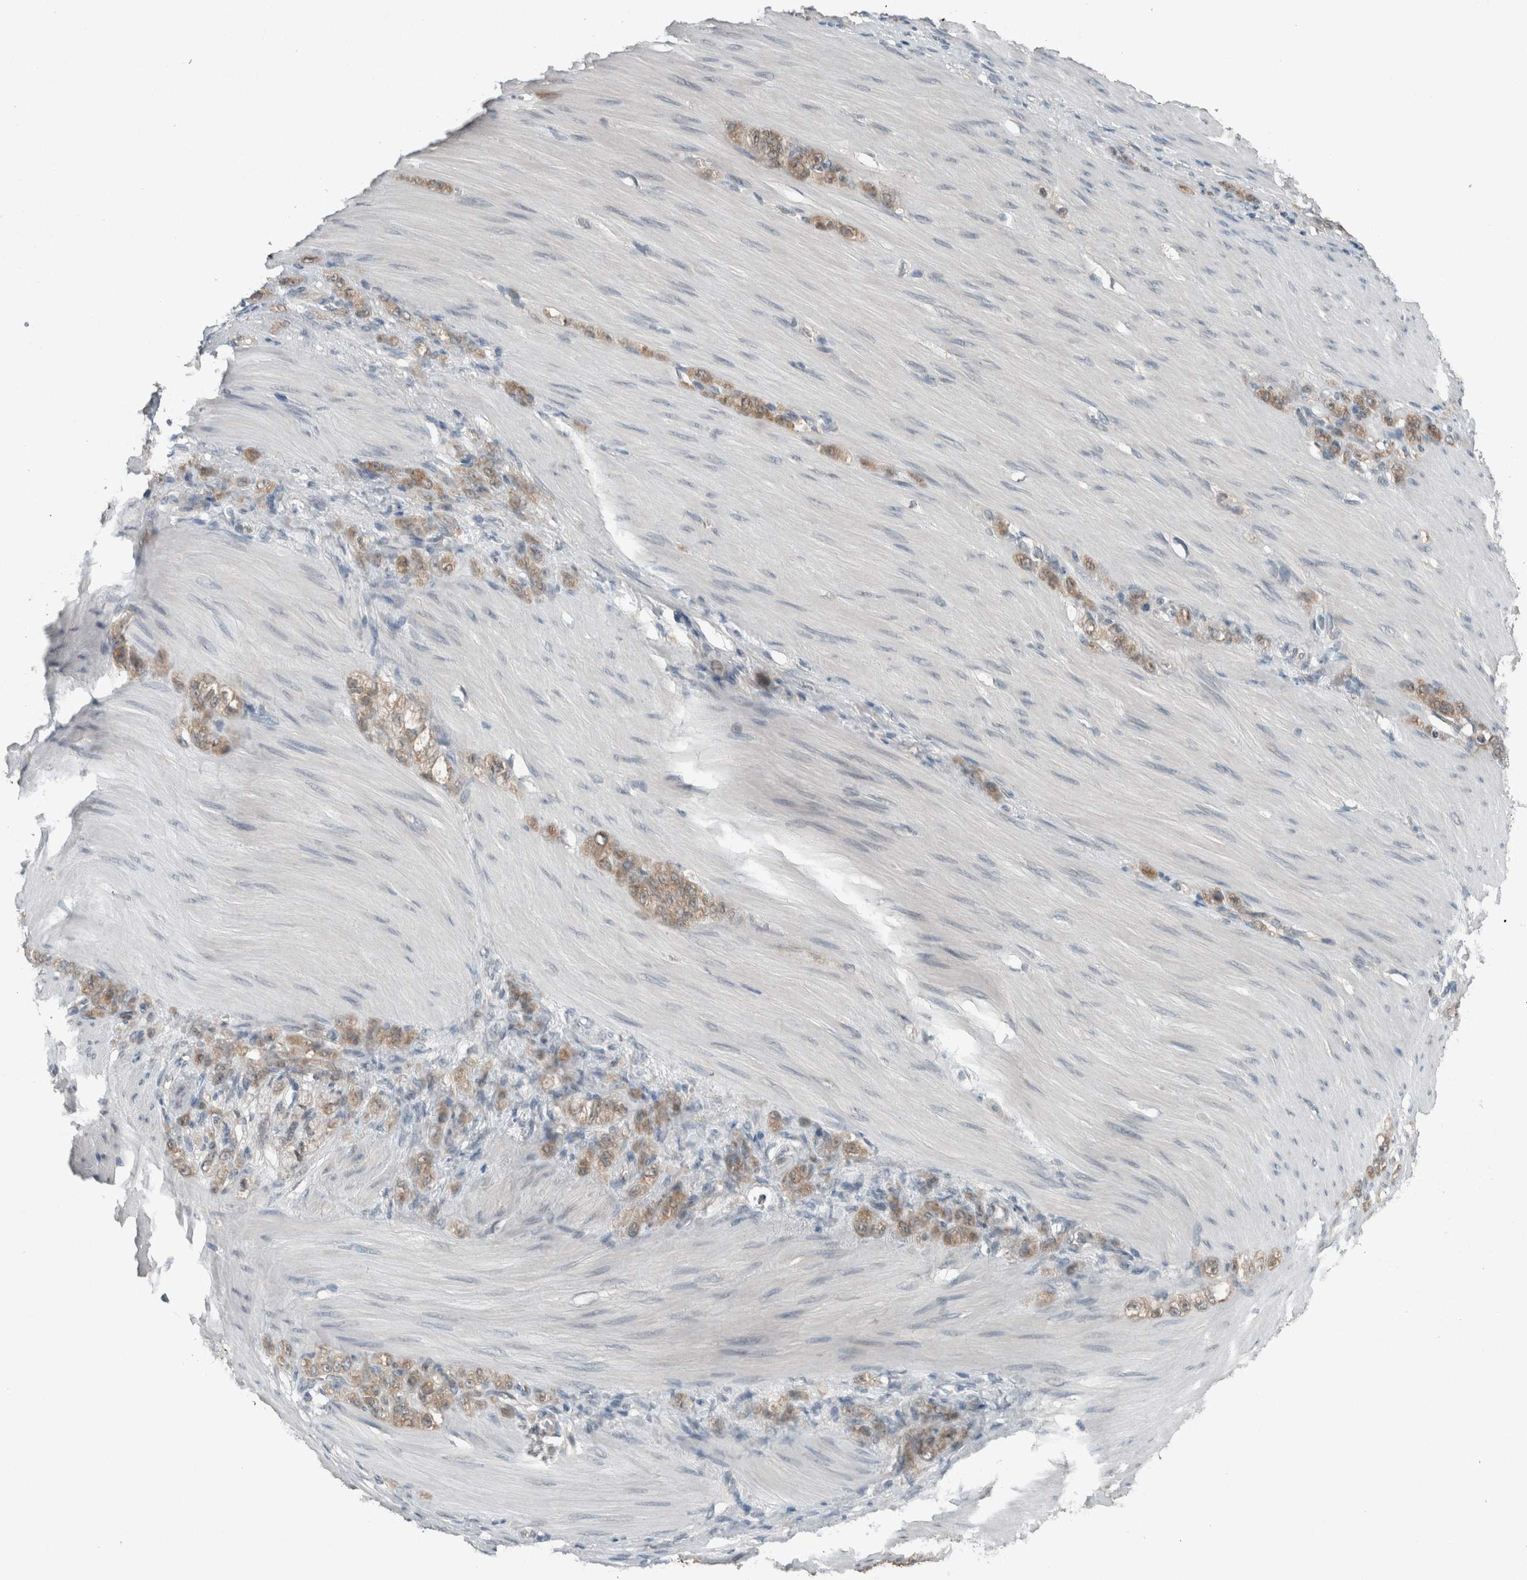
{"staining": {"intensity": "weak", "quantity": "25%-75%", "location": "cytoplasmic/membranous"}, "tissue": "stomach cancer", "cell_type": "Tumor cells", "image_type": "cancer", "snomed": [{"axis": "morphology", "description": "Normal tissue, NOS"}, {"axis": "morphology", "description": "Adenocarcinoma, NOS"}, {"axis": "topography", "description": "Stomach"}], "caption": "The photomicrograph exhibits immunohistochemical staining of stomach adenocarcinoma. There is weak cytoplasmic/membranous staining is seen in approximately 25%-75% of tumor cells.", "gene": "MYO1E", "patient": {"sex": "male", "age": 82}}